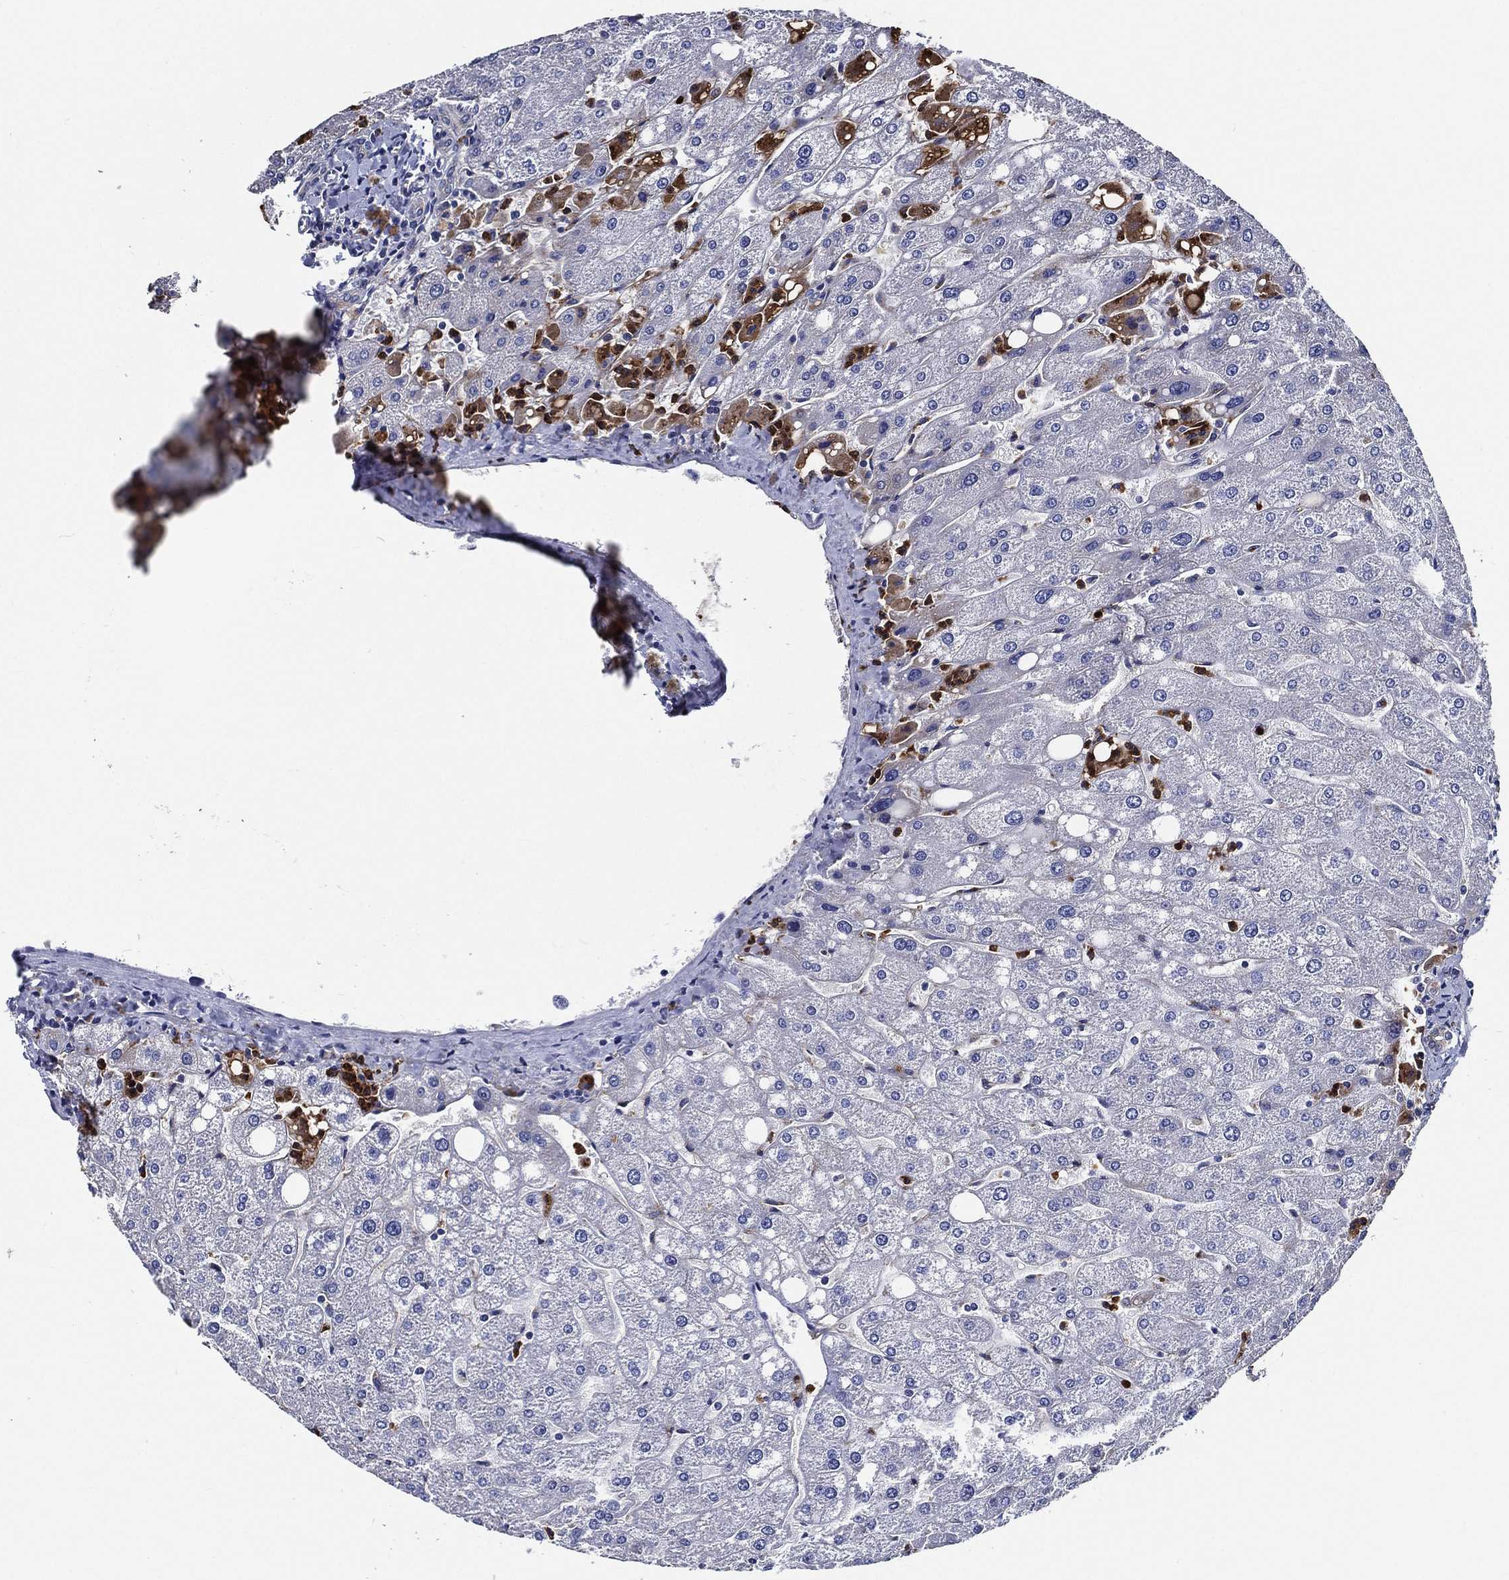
{"staining": {"intensity": "negative", "quantity": "none", "location": "none"}, "tissue": "liver", "cell_type": "Cholangiocytes", "image_type": "normal", "snomed": [{"axis": "morphology", "description": "Normal tissue, NOS"}, {"axis": "topography", "description": "Liver"}], "caption": "Cholangiocytes show no significant expression in benign liver. (DAB (3,3'-diaminobenzidine) immunohistochemistry visualized using brightfield microscopy, high magnification).", "gene": "KIF20B", "patient": {"sex": "male", "age": 67}}